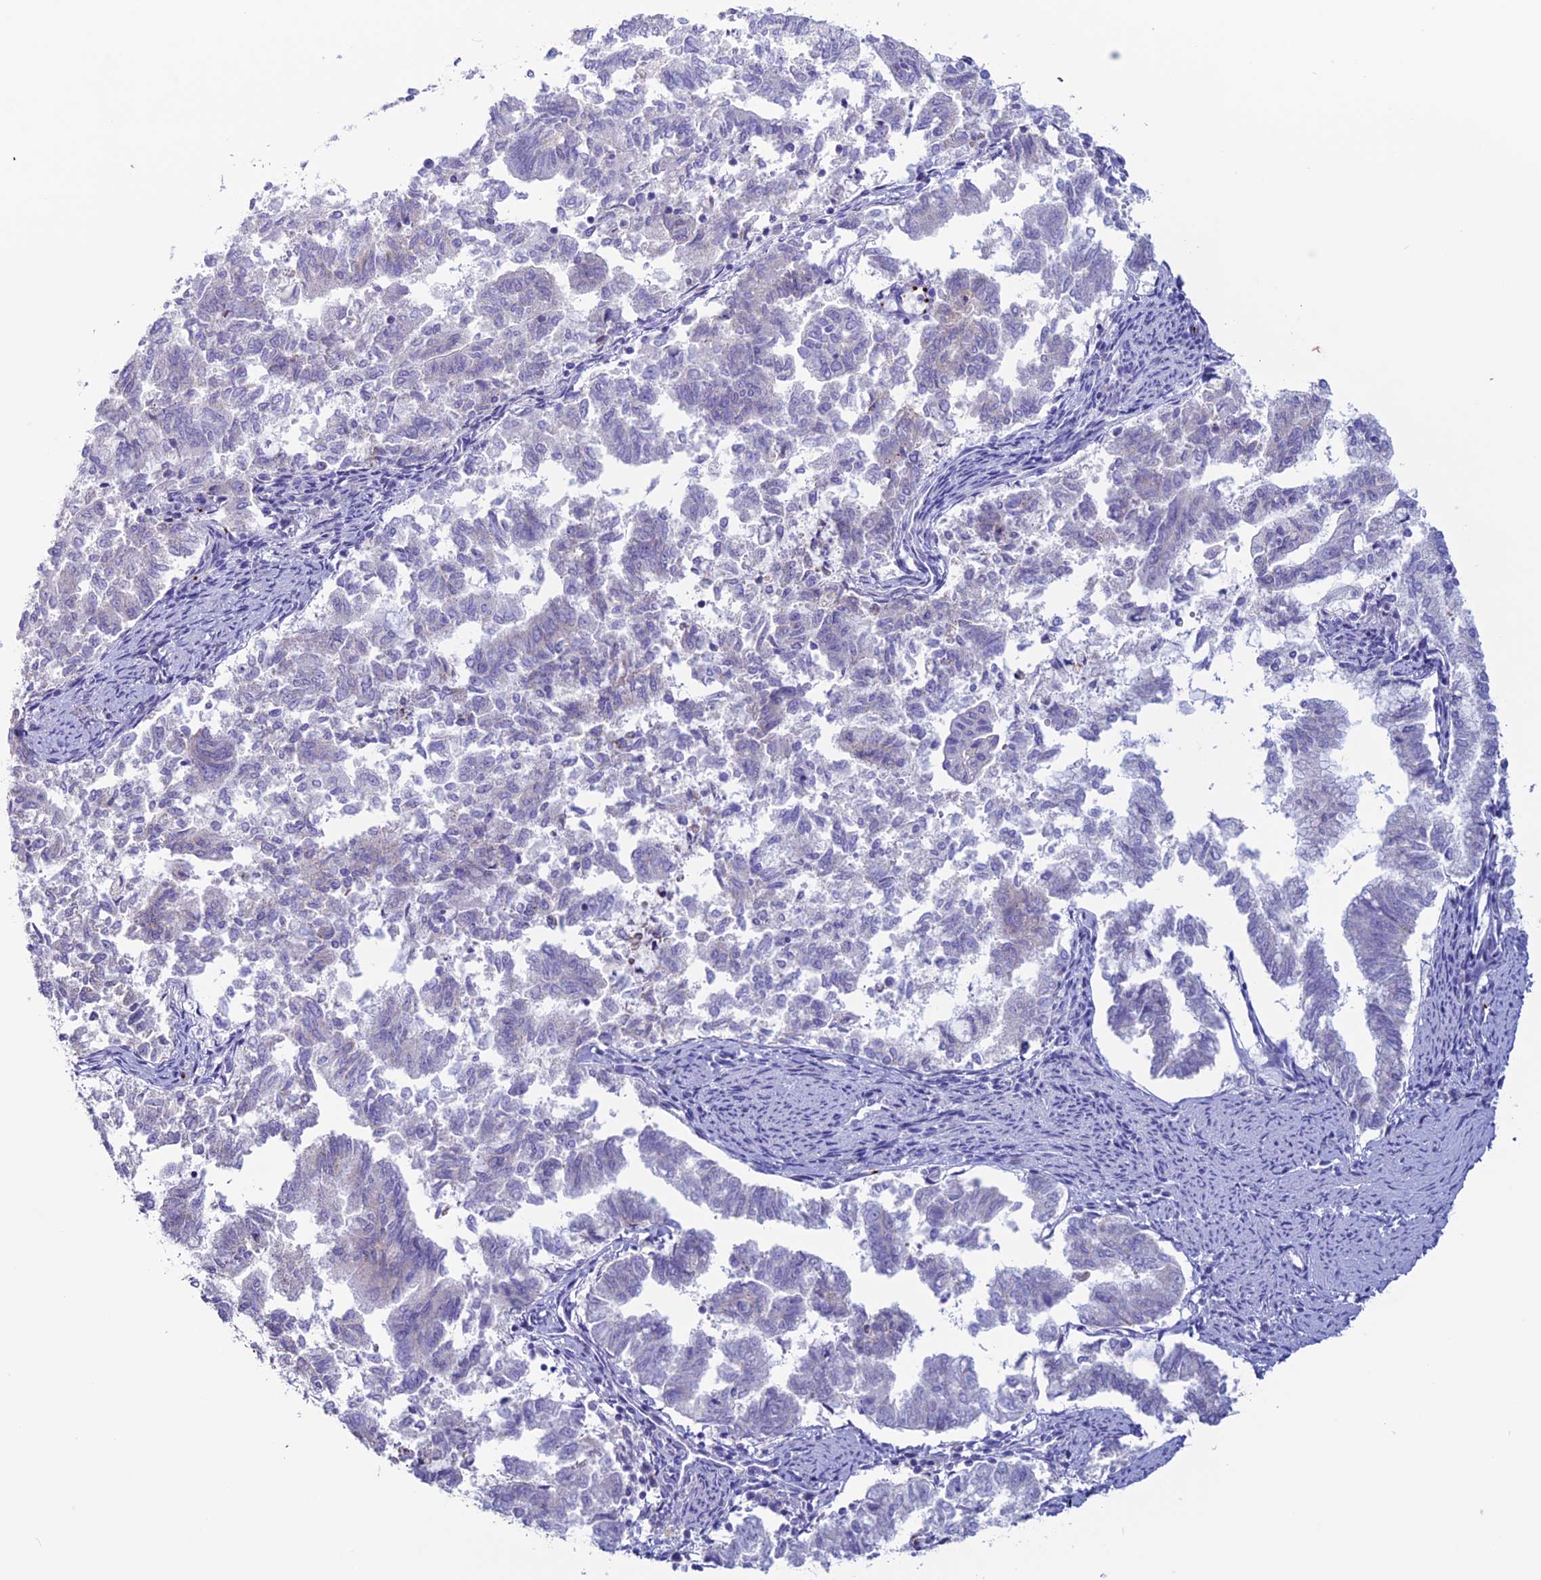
{"staining": {"intensity": "negative", "quantity": "none", "location": "none"}, "tissue": "endometrial cancer", "cell_type": "Tumor cells", "image_type": "cancer", "snomed": [{"axis": "morphology", "description": "Adenocarcinoma, NOS"}, {"axis": "topography", "description": "Endometrium"}], "caption": "High magnification brightfield microscopy of adenocarcinoma (endometrial) stained with DAB (3,3'-diaminobenzidine) (brown) and counterstained with hematoxylin (blue): tumor cells show no significant positivity.", "gene": "C21orf140", "patient": {"sex": "female", "age": 79}}